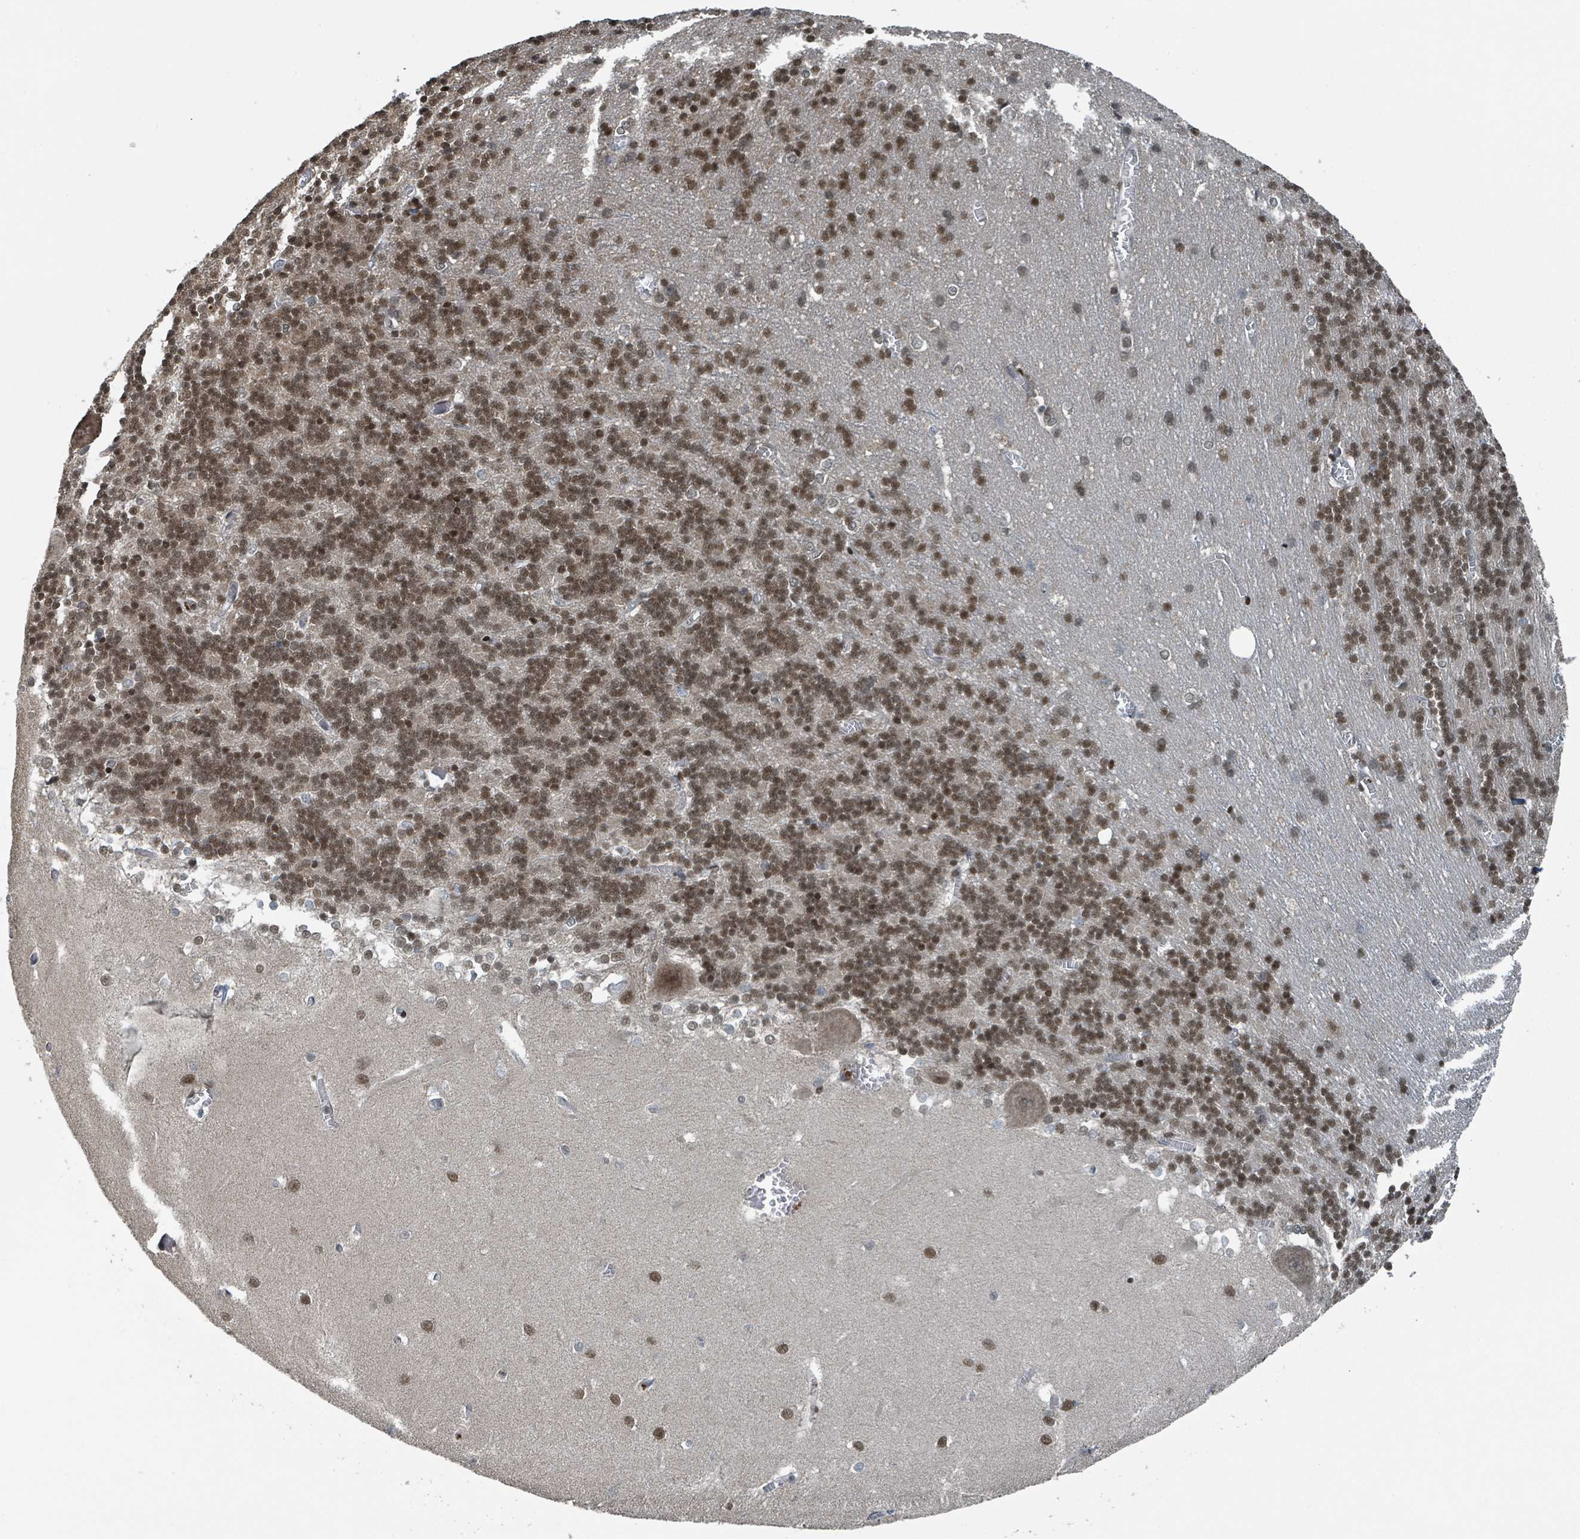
{"staining": {"intensity": "moderate", "quantity": ">75%", "location": "nuclear"}, "tissue": "cerebellum", "cell_type": "Cells in granular layer", "image_type": "normal", "snomed": [{"axis": "morphology", "description": "Normal tissue, NOS"}, {"axis": "topography", "description": "Cerebellum"}], "caption": "Immunohistochemistry photomicrograph of benign human cerebellum stained for a protein (brown), which reveals medium levels of moderate nuclear staining in about >75% of cells in granular layer.", "gene": "PHIP", "patient": {"sex": "male", "age": 37}}